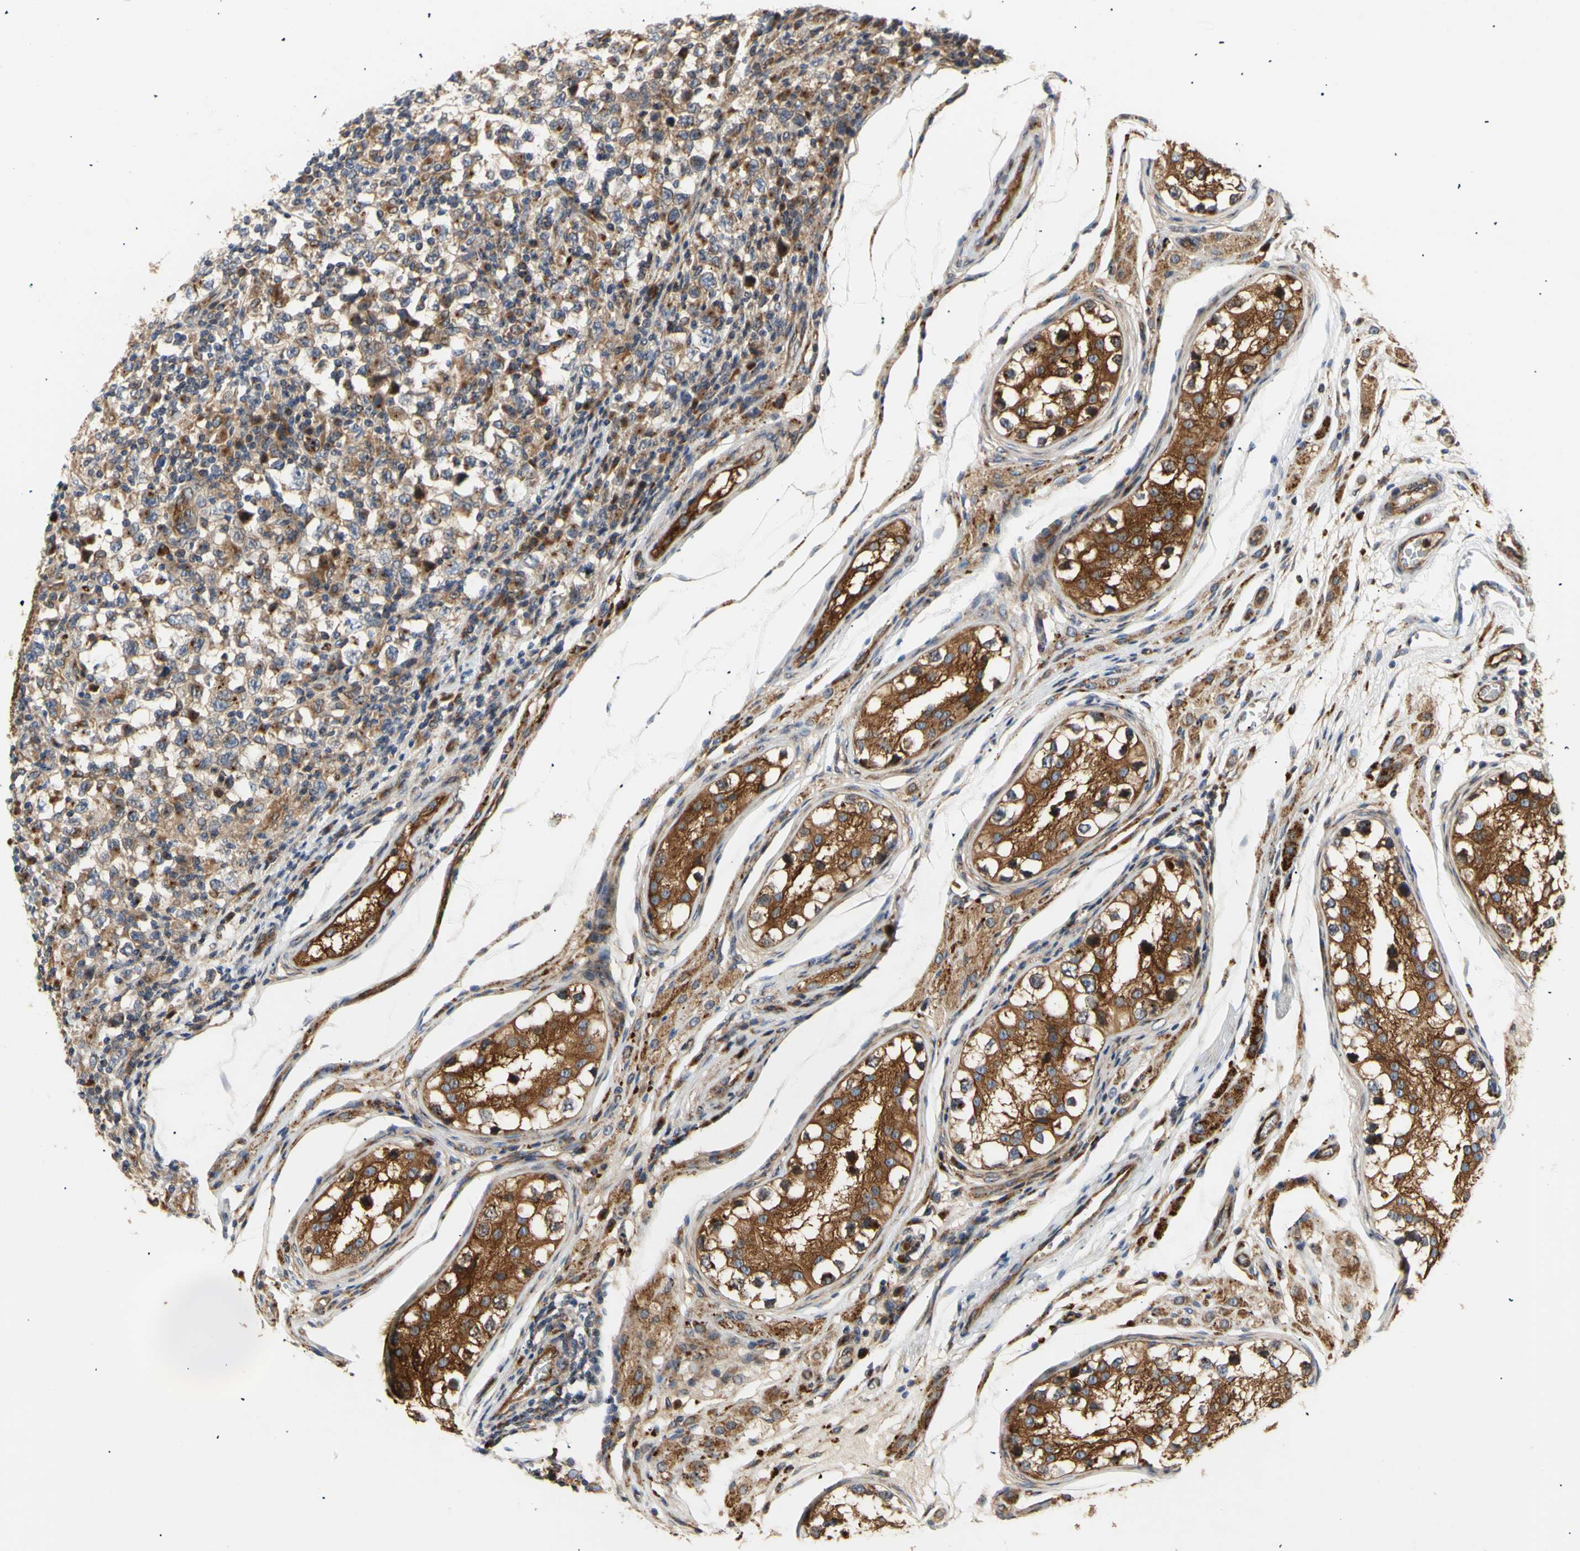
{"staining": {"intensity": "weak", "quantity": ">75%", "location": "cytoplasmic/membranous"}, "tissue": "testis cancer", "cell_type": "Tumor cells", "image_type": "cancer", "snomed": [{"axis": "morphology", "description": "Carcinoma, Embryonal, NOS"}, {"axis": "topography", "description": "Testis"}], "caption": "Testis cancer tissue demonstrates weak cytoplasmic/membranous expression in approximately >75% of tumor cells, visualized by immunohistochemistry.", "gene": "TUBG2", "patient": {"sex": "male", "age": 21}}